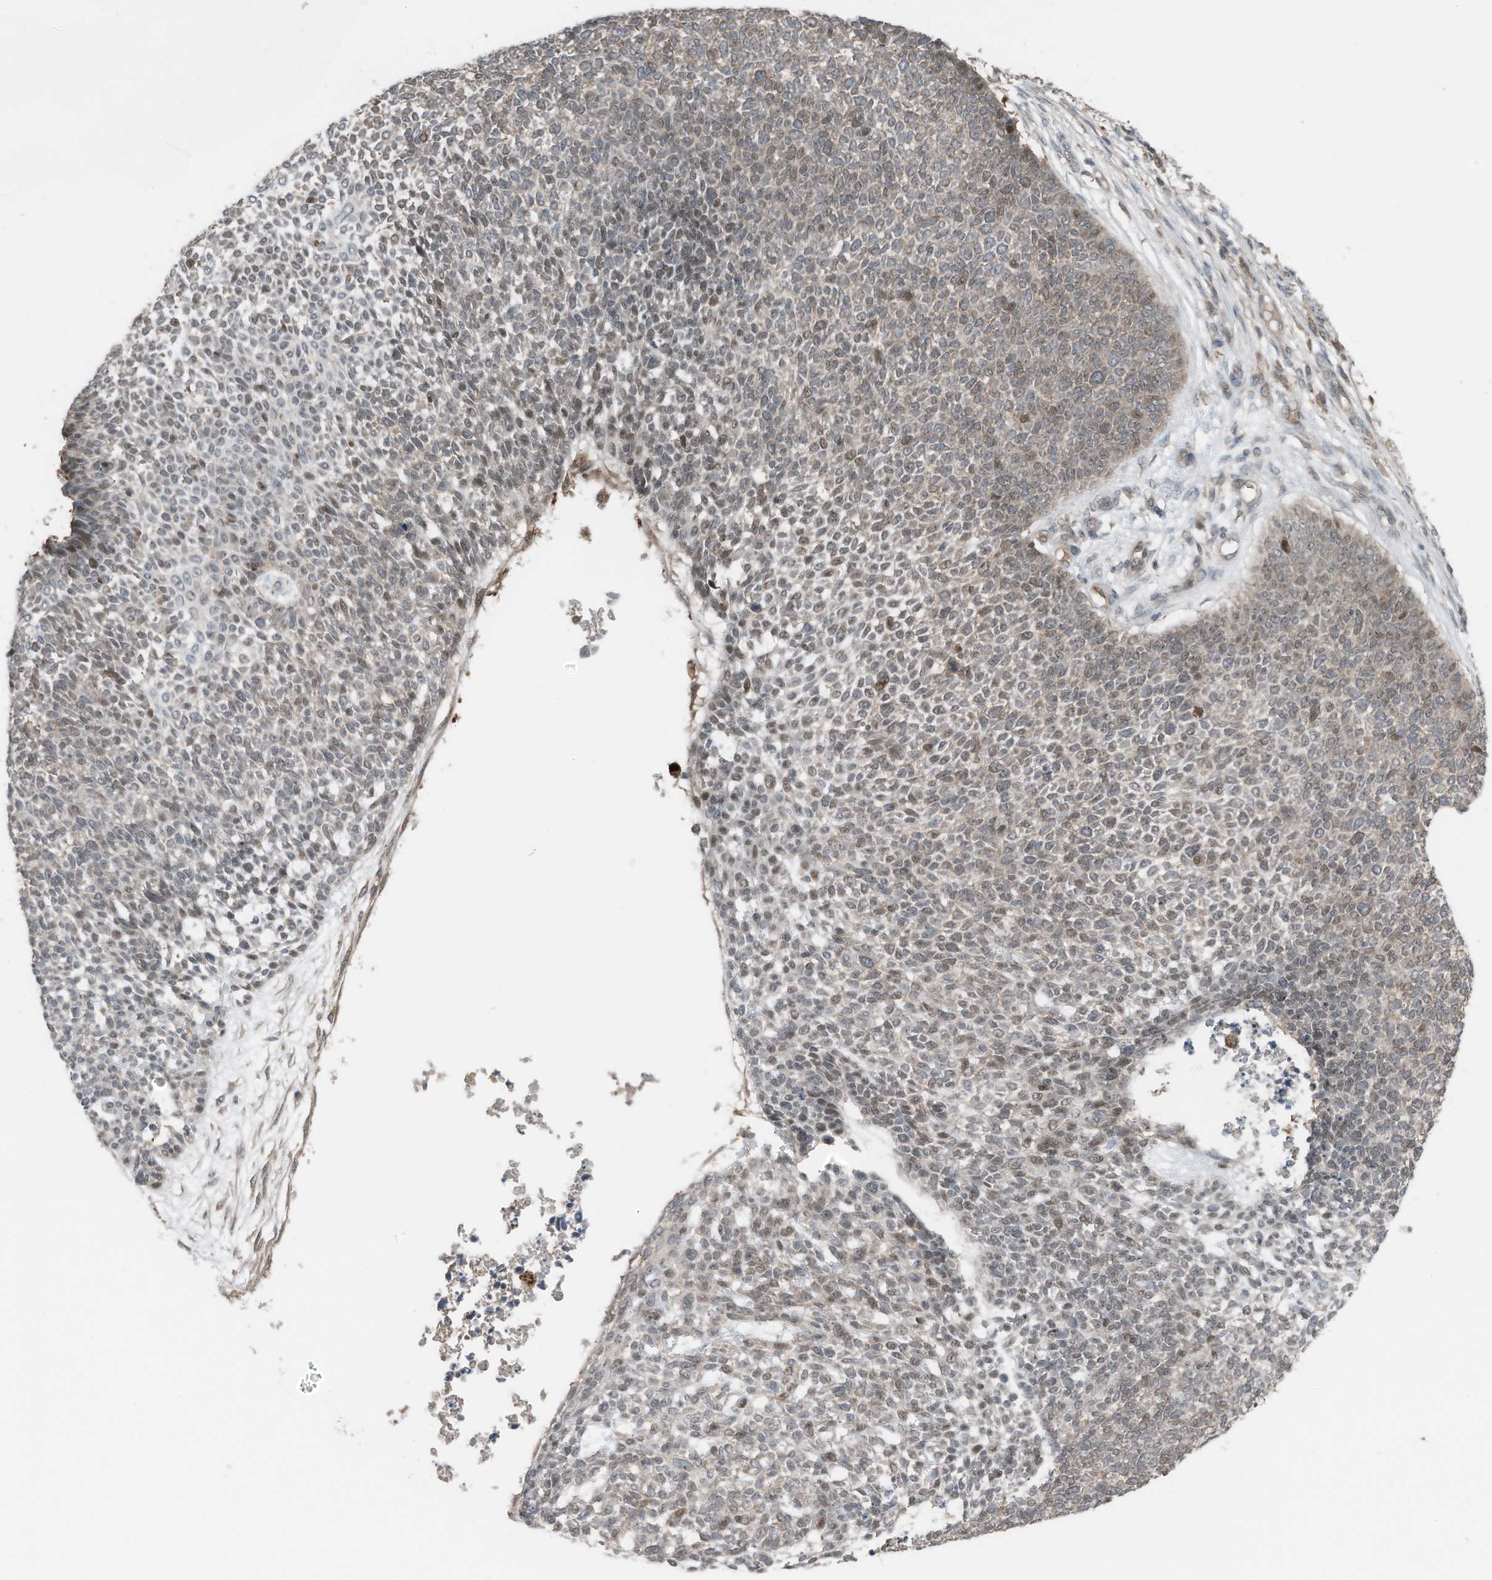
{"staining": {"intensity": "weak", "quantity": "25%-75%", "location": "cytoplasmic/membranous,nuclear"}, "tissue": "skin cancer", "cell_type": "Tumor cells", "image_type": "cancer", "snomed": [{"axis": "morphology", "description": "Basal cell carcinoma"}, {"axis": "topography", "description": "Skin"}], "caption": "Immunohistochemistry micrograph of skin cancer (basal cell carcinoma) stained for a protein (brown), which reveals low levels of weak cytoplasmic/membranous and nuclear staining in approximately 25%-75% of tumor cells.", "gene": "TXNDC9", "patient": {"sex": "female", "age": 84}}